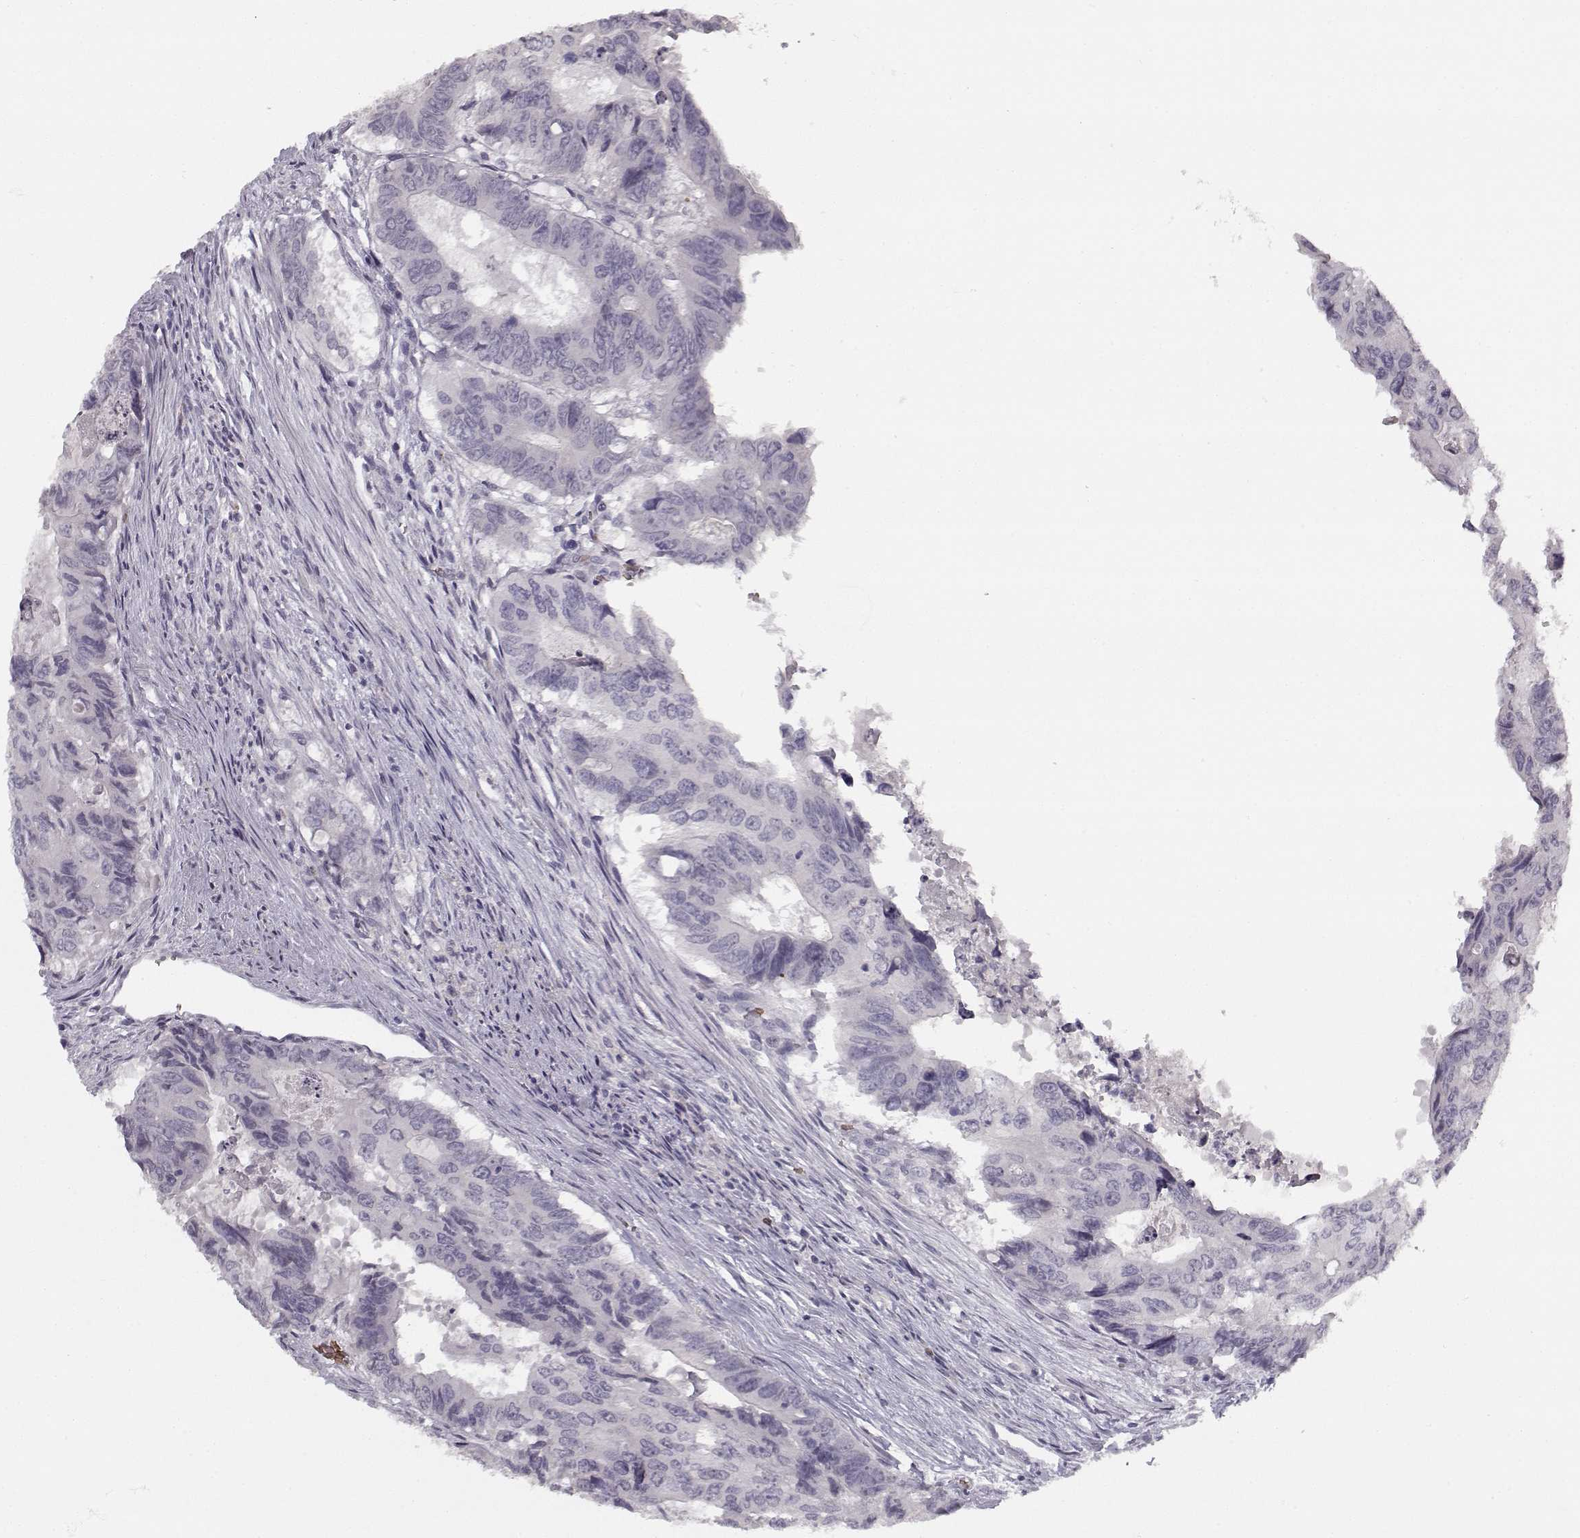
{"staining": {"intensity": "negative", "quantity": "none", "location": "none"}, "tissue": "colorectal cancer", "cell_type": "Tumor cells", "image_type": "cancer", "snomed": [{"axis": "morphology", "description": "Adenocarcinoma, NOS"}, {"axis": "topography", "description": "Colon"}], "caption": "High magnification brightfield microscopy of colorectal cancer (adenocarcinoma) stained with DAB (brown) and counterstained with hematoxylin (blue): tumor cells show no significant expression.", "gene": "SNCA", "patient": {"sex": "male", "age": 79}}